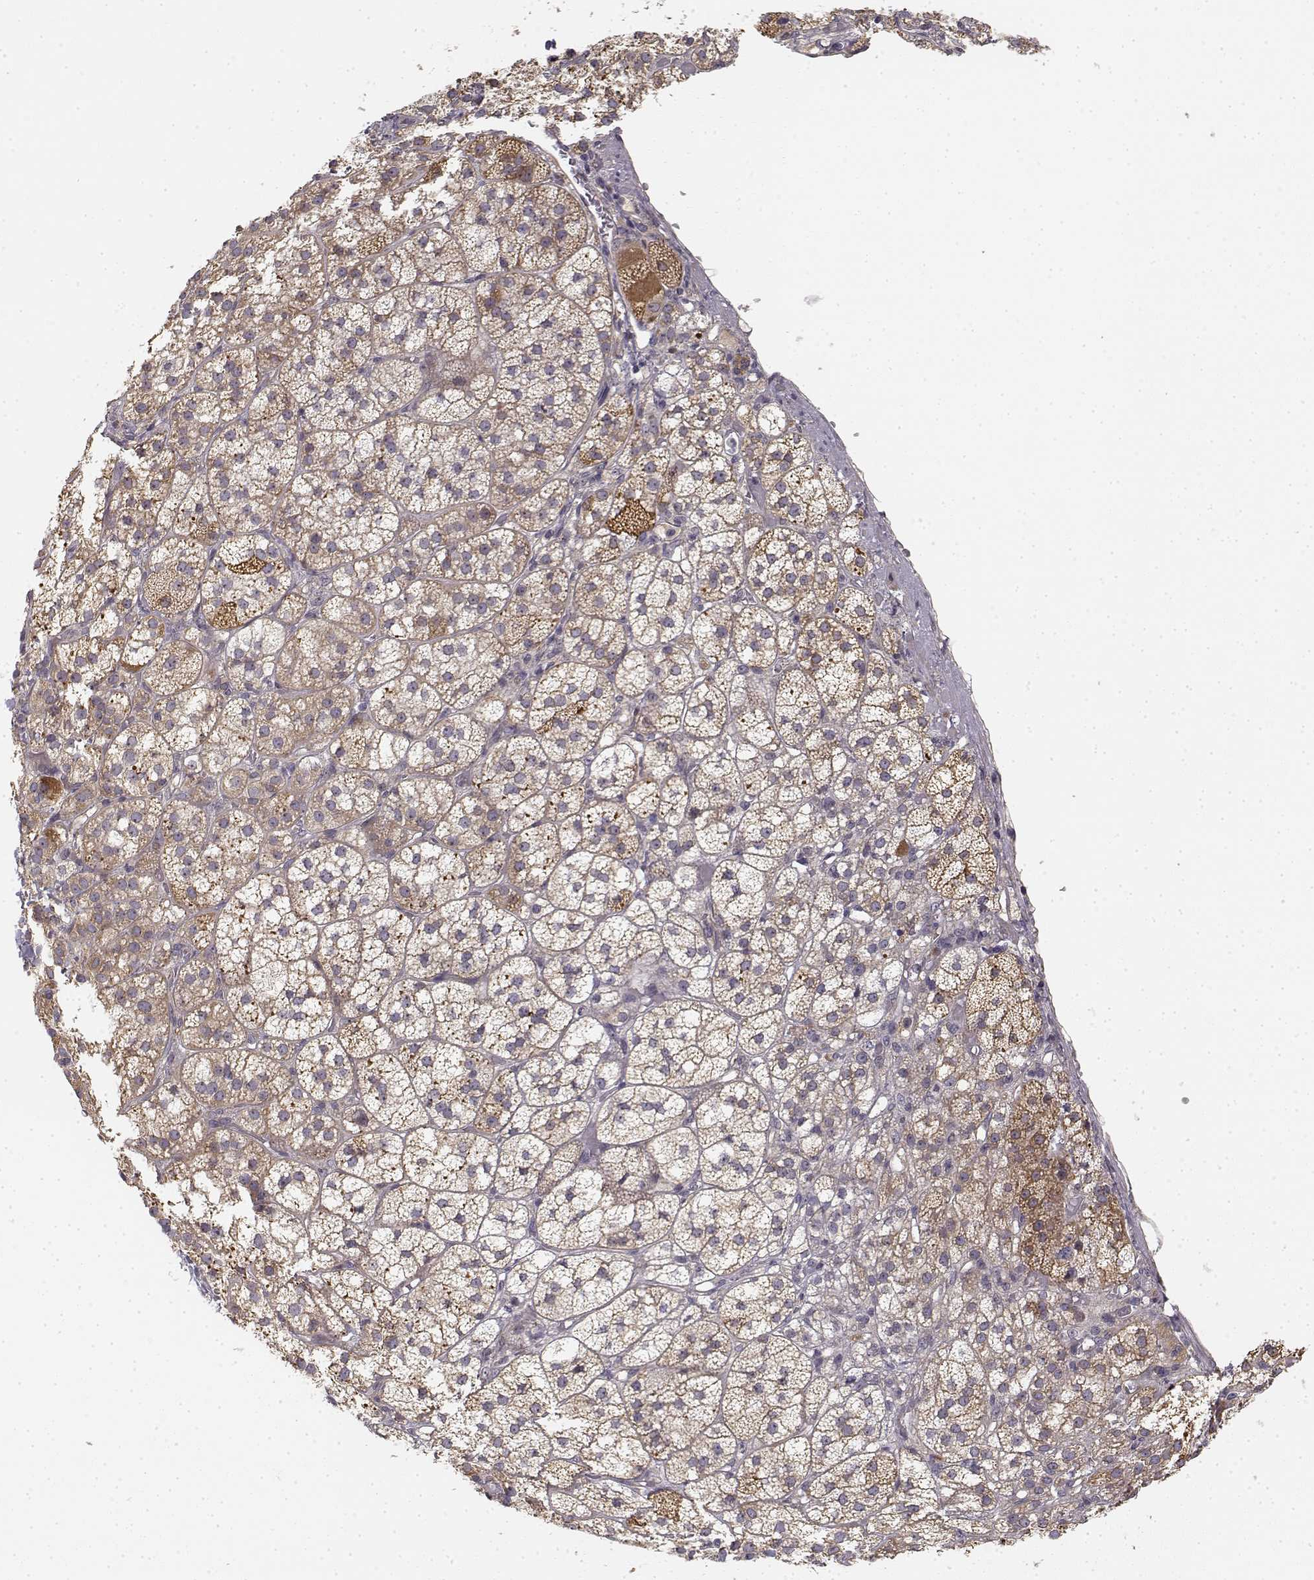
{"staining": {"intensity": "moderate", "quantity": ">75%", "location": "cytoplasmic/membranous"}, "tissue": "adrenal gland", "cell_type": "Glandular cells", "image_type": "normal", "snomed": [{"axis": "morphology", "description": "Normal tissue, NOS"}, {"axis": "topography", "description": "Adrenal gland"}], "caption": "Benign adrenal gland reveals moderate cytoplasmic/membranous positivity in approximately >75% of glandular cells, visualized by immunohistochemistry. Nuclei are stained in blue.", "gene": "MED12L", "patient": {"sex": "female", "age": 60}}